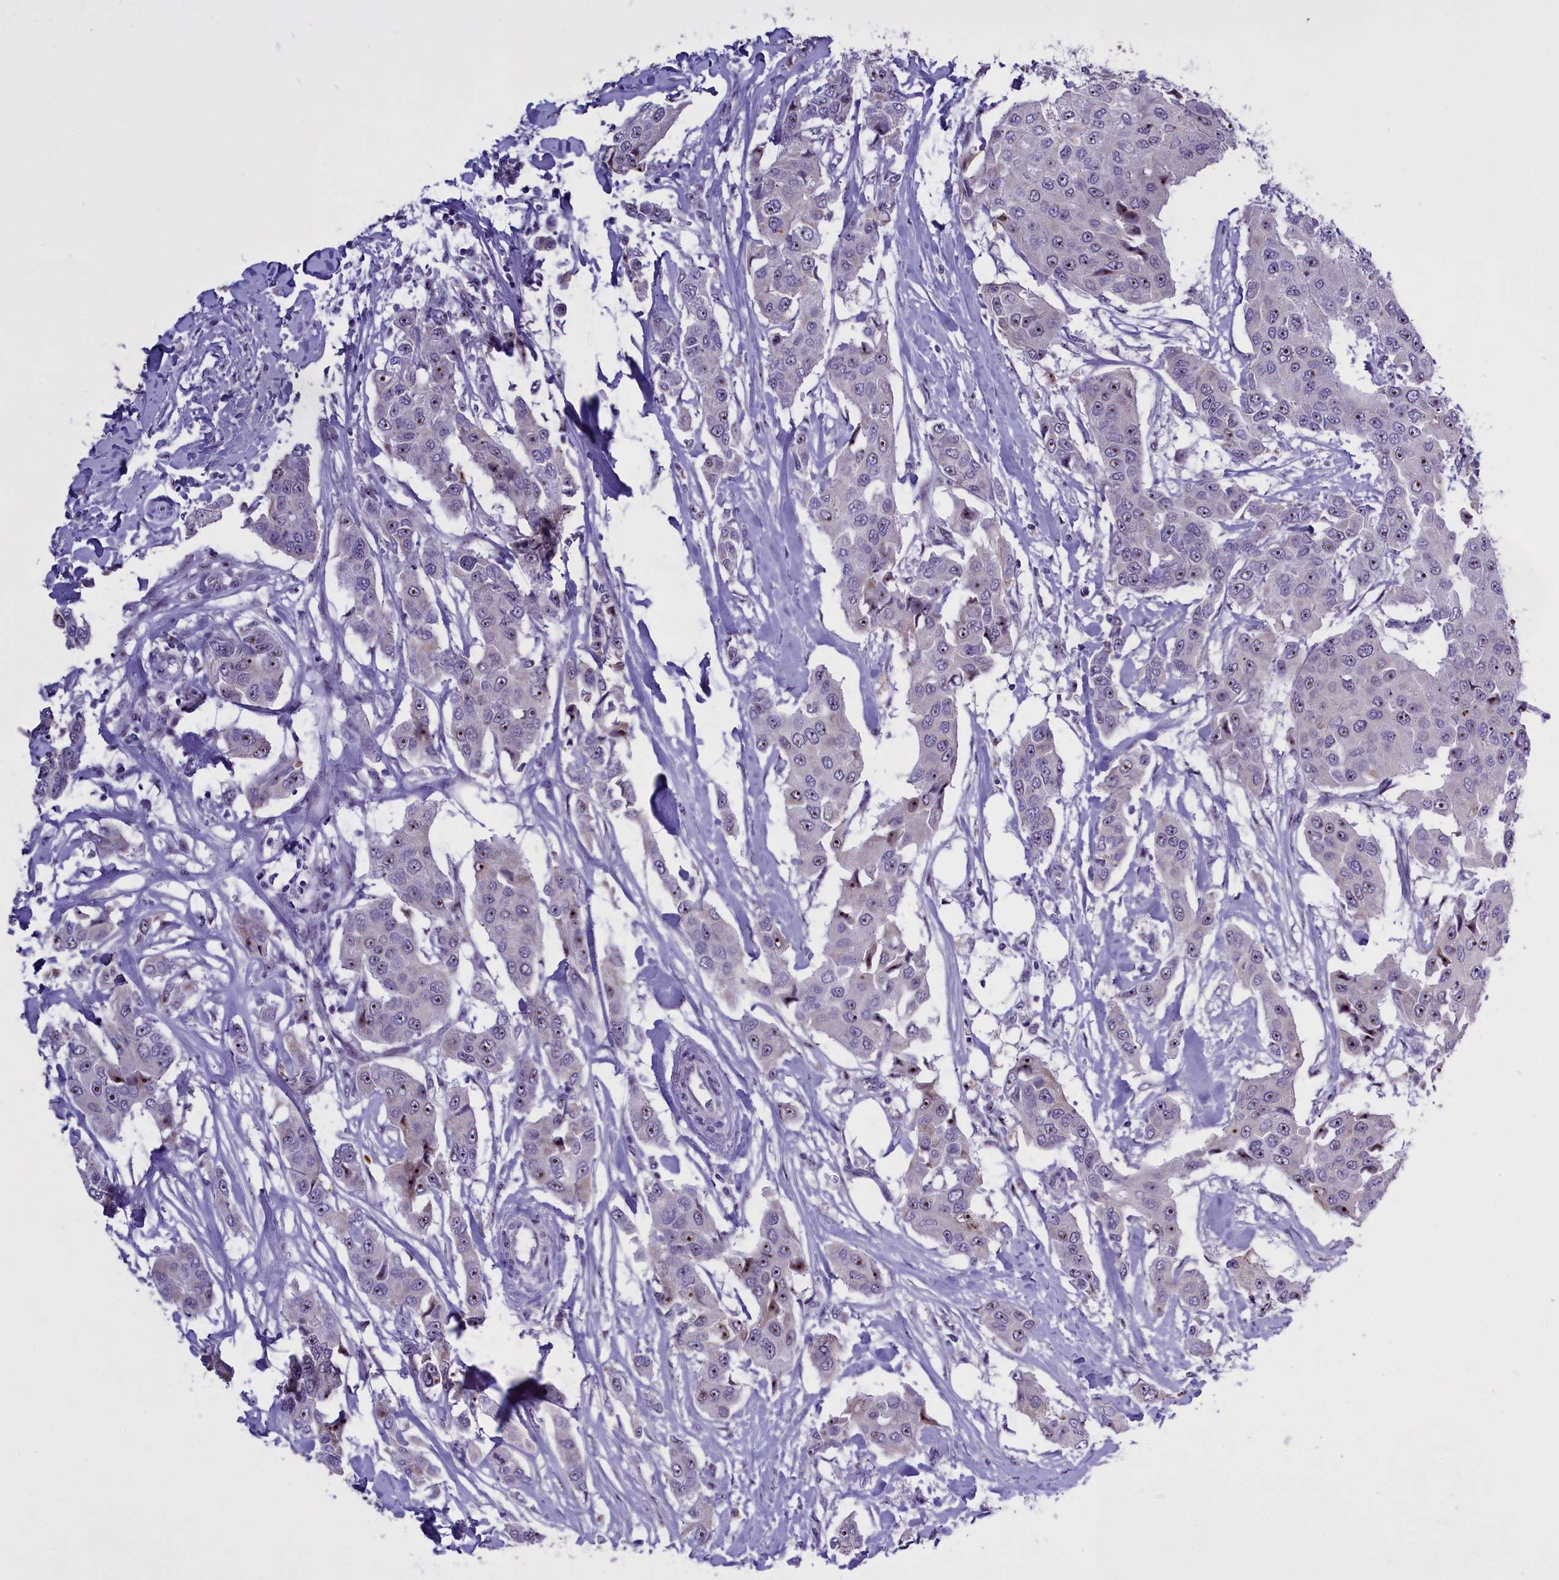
{"staining": {"intensity": "moderate", "quantity": "<25%", "location": "nuclear"}, "tissue": "breast cancer", "cell_type": "Tumor cells", "image_type": "cancer", "snomed": [{"axis": "morphology", "description": "Duct carcinoma"}, {"axis": "topography", "description": "Breast"}], "caption": "A low amount of moderate nuclear positivity is seen in about <25% of tumor cells in breast cancer (intraductal carcinoma) tissue.", "gene": "TBL3", "patient": {"sex": "female", "age": 80}}